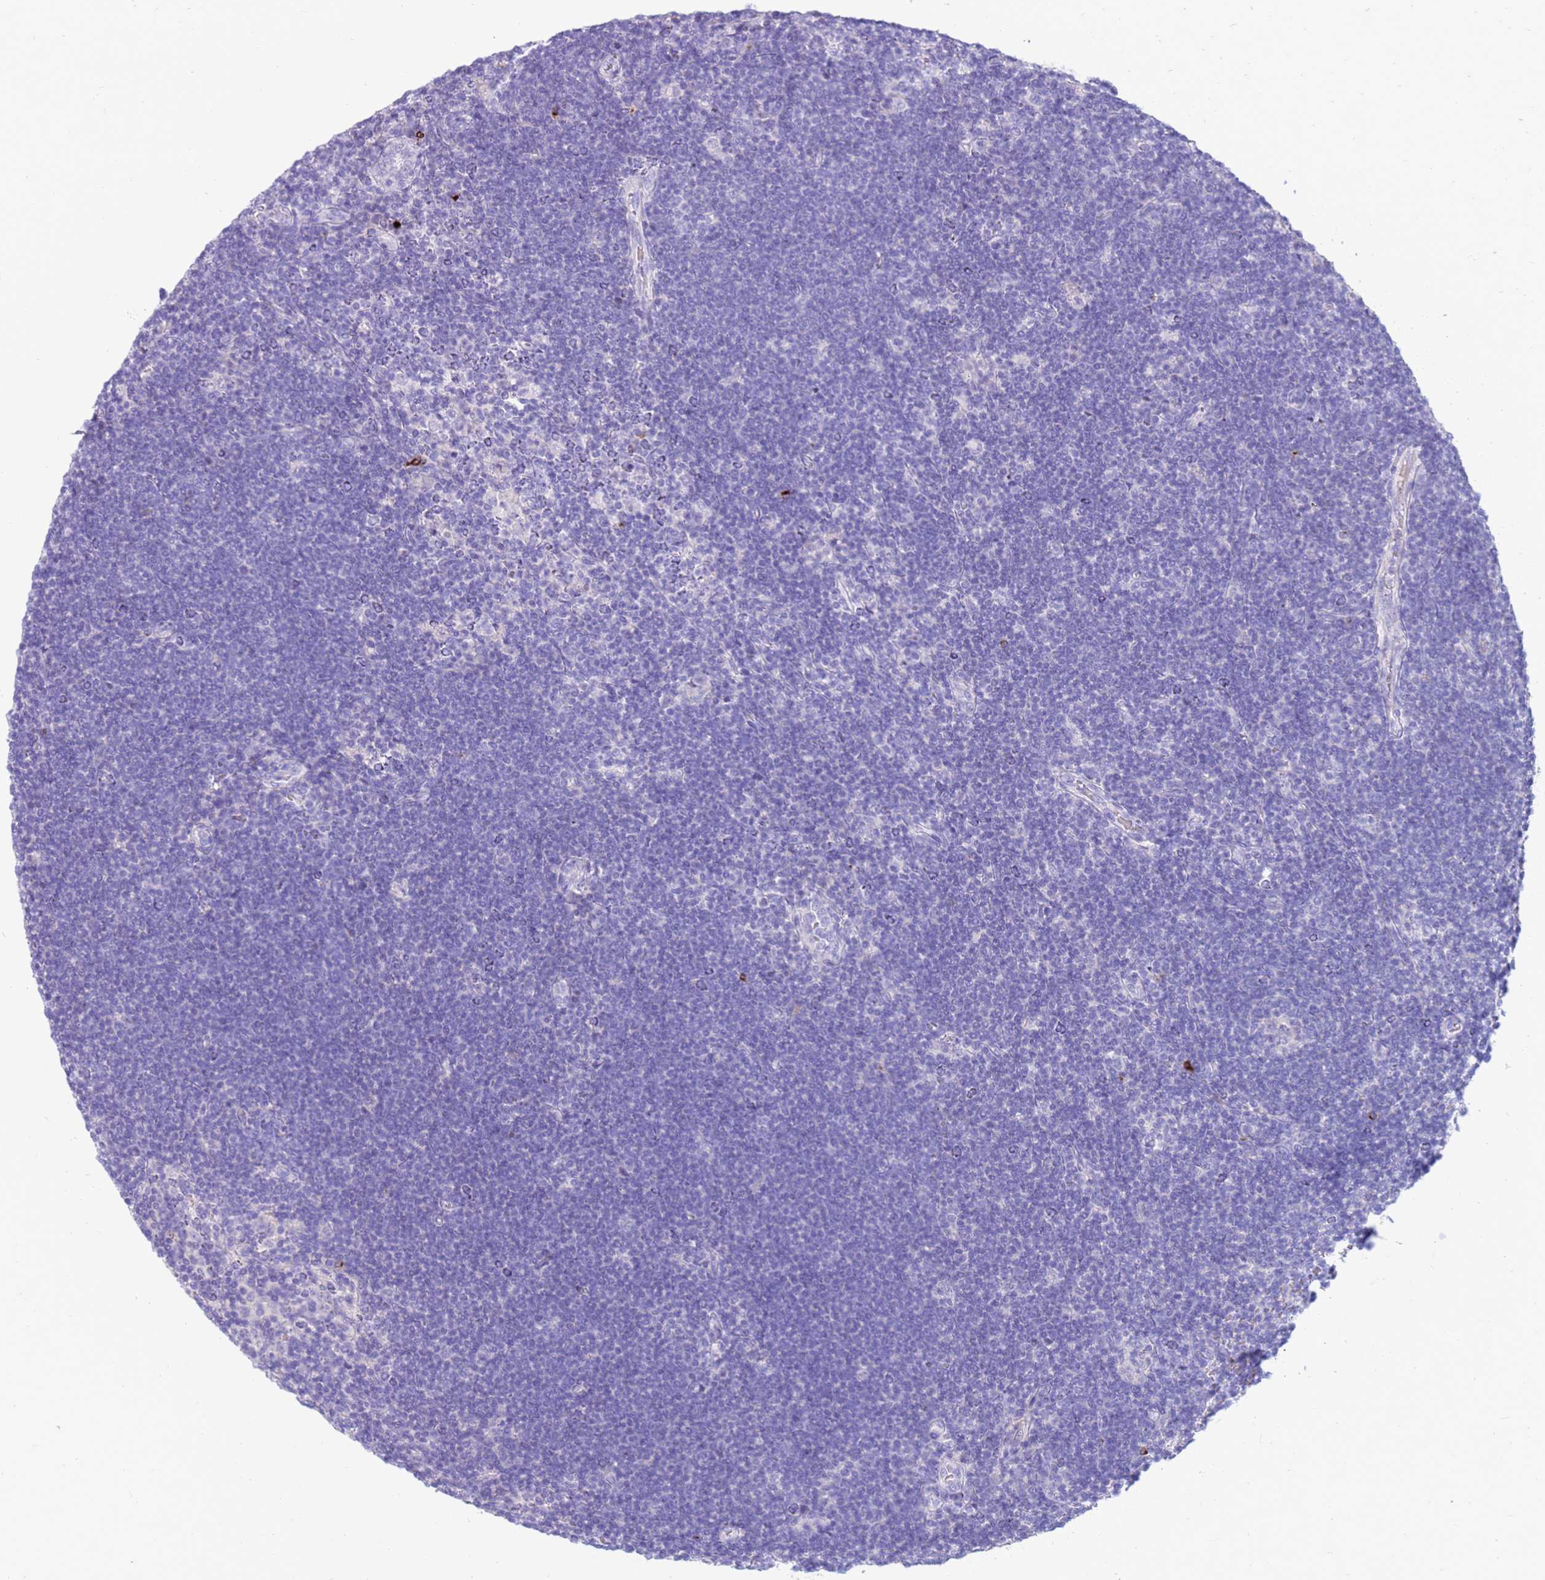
{"staining": {"intensity": "negative", "quantity": "none", "location": "none"}, "tissue": "lymphoma", "cell_type": "Tumor cells", "image_type": "cancer", "snomed": [{"axis": "morphology", "description": "Hodgkin's disease, NOS"}, {"axis": "topography", "description": "Lymph node"}], "caption": "DAB (3,3'-diaminobenzidine) immunohistochemical staining of human lymphoma displays no significant staining in tumor cells. (Brightfield microscopy of DAB (3,3'-diaminobenzidine) immunohistochemistry at high magnification).", "gene": "EVPLL", "patient": {"sex": "female", "age": 57}}